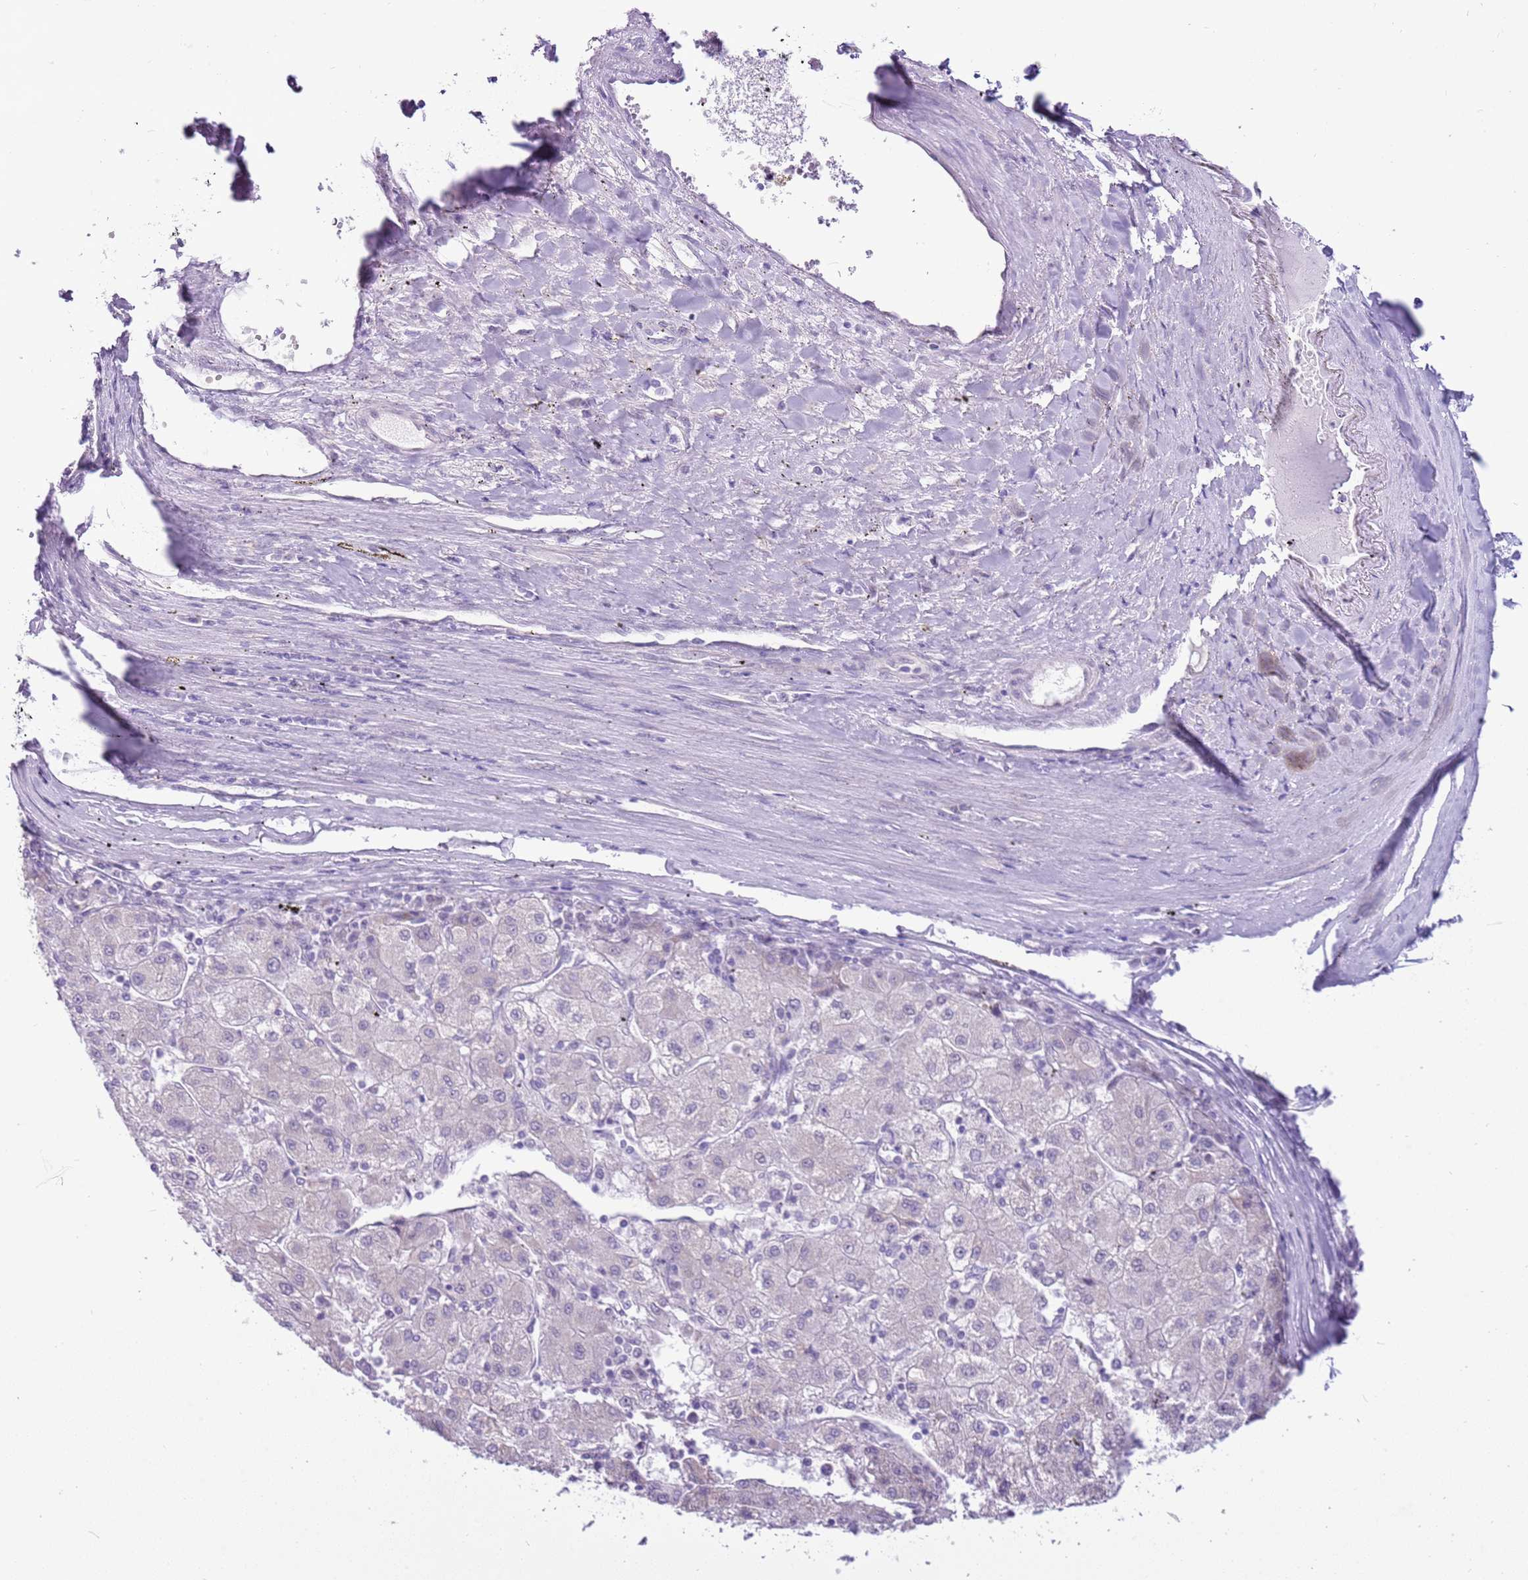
{"staining": {"intensity": "negative", "quantity": "none", "location": "none"}, "tissue": "liver cancer", "cell_type": "Tumor cells", "image_type": "cancer", "snomed": [{"axis": "morphology", "description": "Carcinoma, Hepatocellular, NOS"}, {"axis": "topography", "description": "Liver"}], "caption": "Immunohistochemical staining of human hepatocellular carcinoma (liver) shows no significant positivity in tumor cells.", "gene": "FAM120C", "patient": {"sex": "male", "age": 72}}